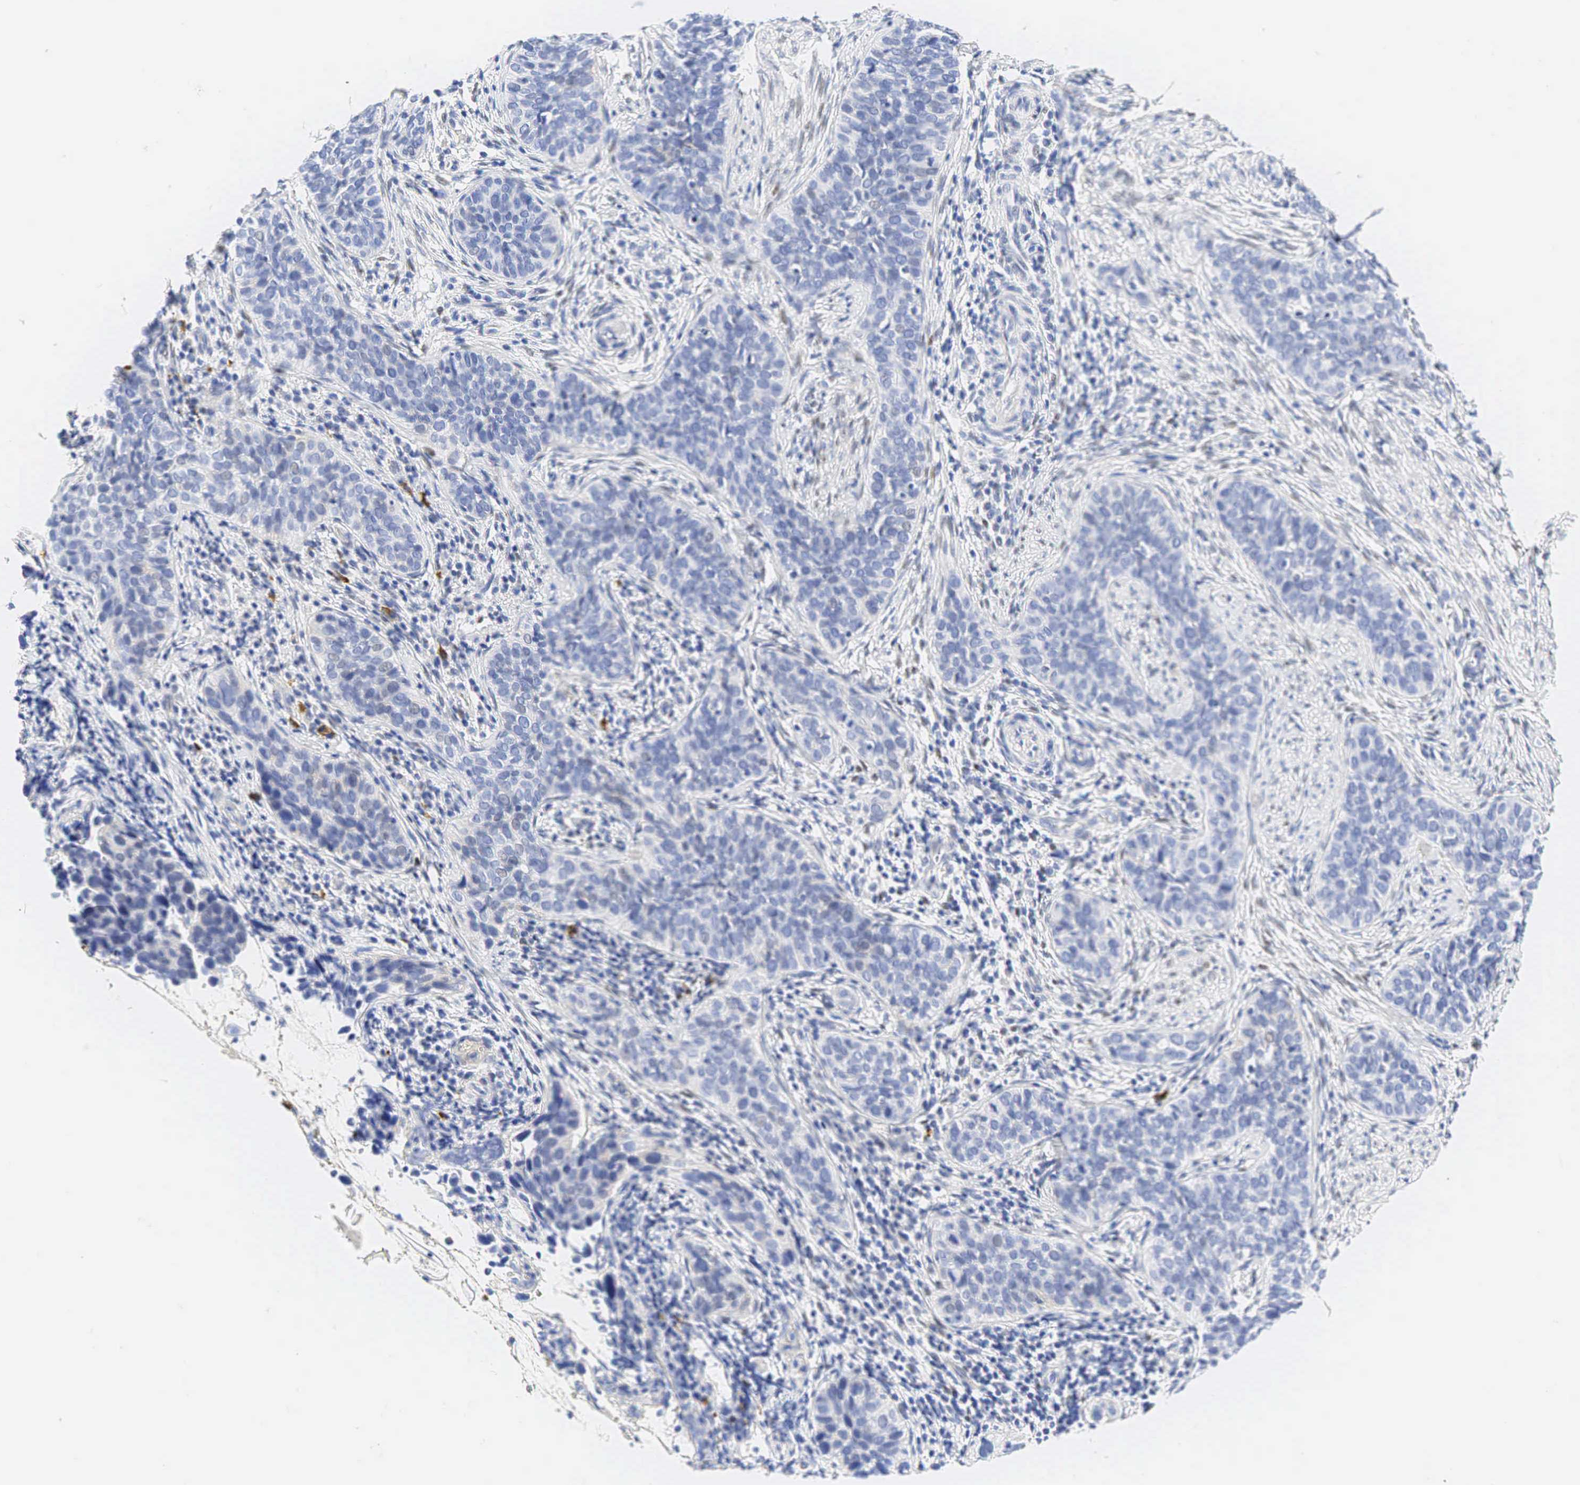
{"staining": {"intensity": "negative", "quantity": "none", "location": "none"}, "tissue": "cervical cancer", "cell_type": "Tumor cells", "image_type": "cancer", "snomed": [{"axis": "morphology", "description": "Squamous cell carcinoma, NOS"}, {"axis": "topography", "description": "Cervix"}], "caption": "Tumor cells are negative for protein expression in human cervical cancer (squamous cell carcinoma).", "gene": "AR", "patient": {"sex": "female", "age": 31}}